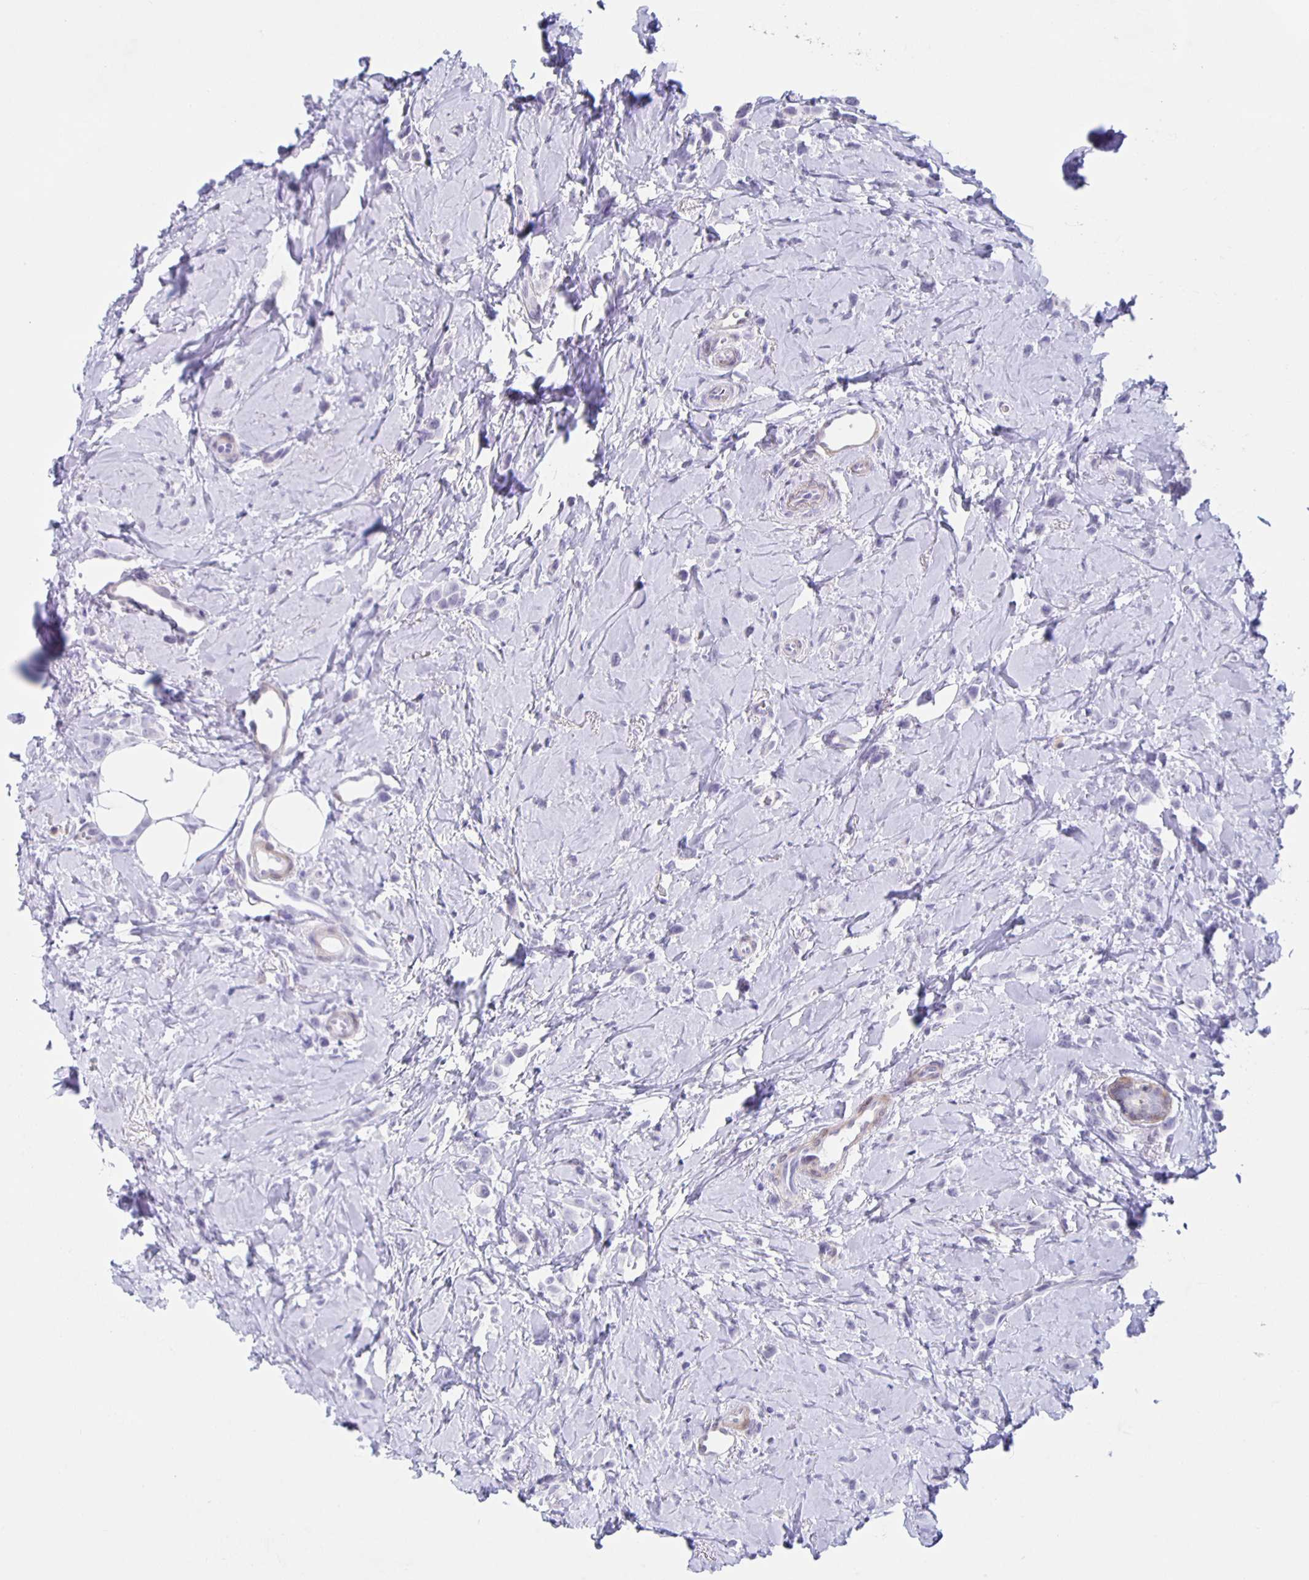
{"staining": {"intensity": "negative", "quantity": "none", "location": "none"}, "tissue": "breast cancer", "cell_type": "Tumor cells", "image_type": "cancer", "snomed": [{"axis": "morphology", "description": "Lobular carcinoma"}, {"axis": "topography", "description": "Breast"}], "caption": "Breast cancer (lobular carcinoma) was stained to show a protein in brown. There is no significant expression in tumor cells.", "gene": "TPPP", "patient": {"sex": "female", "age": 66}}